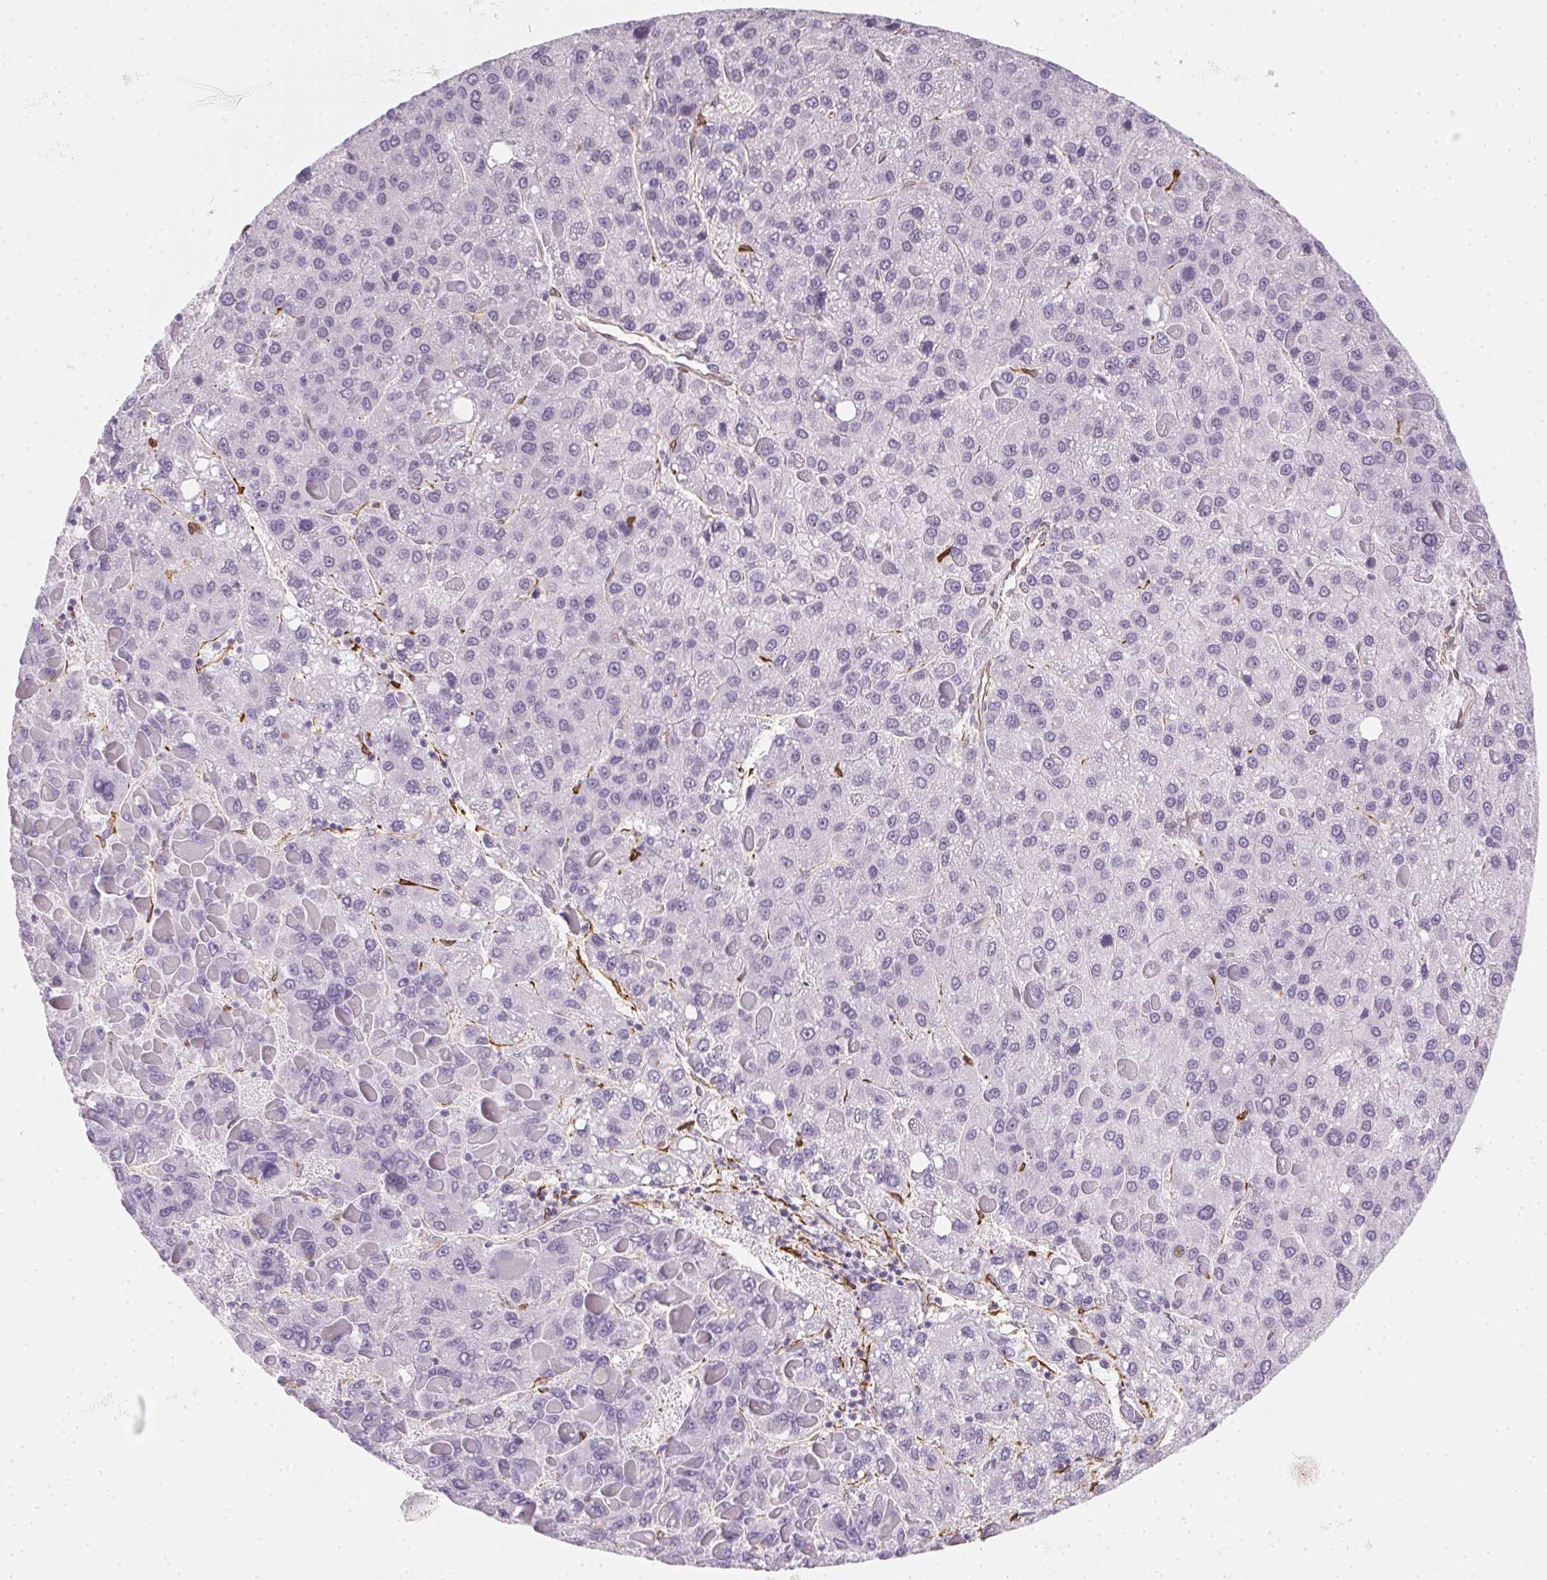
{"staining": {"intensity": "negative", "quantity": "none", "location": "none"}, "tissue": "liver cancer", "cell_type": "Tumor cells", "image_type": "cancer", "snomed": [{"axis": "morphology", "description": "Carcinoma, Hepatocellular, NOS"}, {"axis": "topography", "description": "Liver"}], "caption": "Tumor cells show no significant protein positivity in liver hepatocellular carcinoma. (DAB immunohistochemistry, high magnification).", "gene": "RSBN1", "patient": {"sex": "female", "age": 82}}